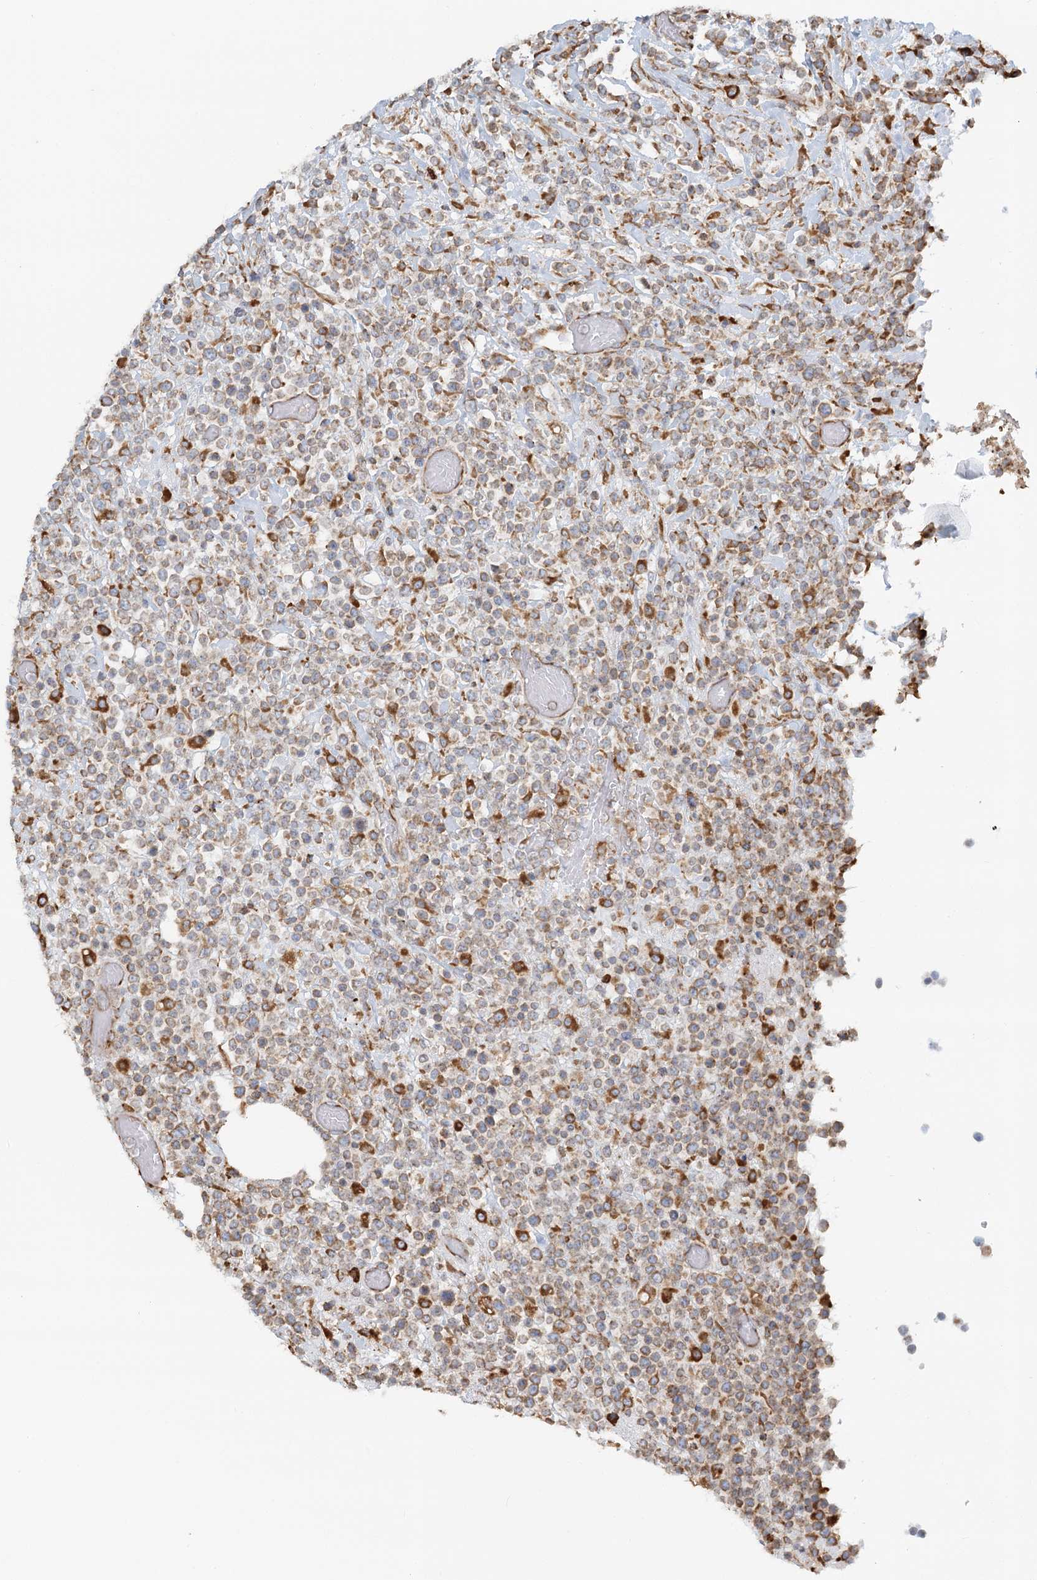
{"staining": {"intensity": "moderate", "quantity": "25%-75%", "location": "cytoplasmic/membranous"}, "tissue": "lymphoma", "cell_type": "Tumor cells", "image_type": "cancer", "snomed": [{"axis": "morphology", "description": "Malignant lymphoma, non-Hodgkin's type, High grade"}, {"axis": "topography", "description": "Colon"}], "caption": "Tumor cells exhibit moderate cytoplasmic/membranous expression in approximately 25%-75% of cells in lymphoma.", "gene": "TAS1R1", "patient": {"sex": "female", "age": 53}}